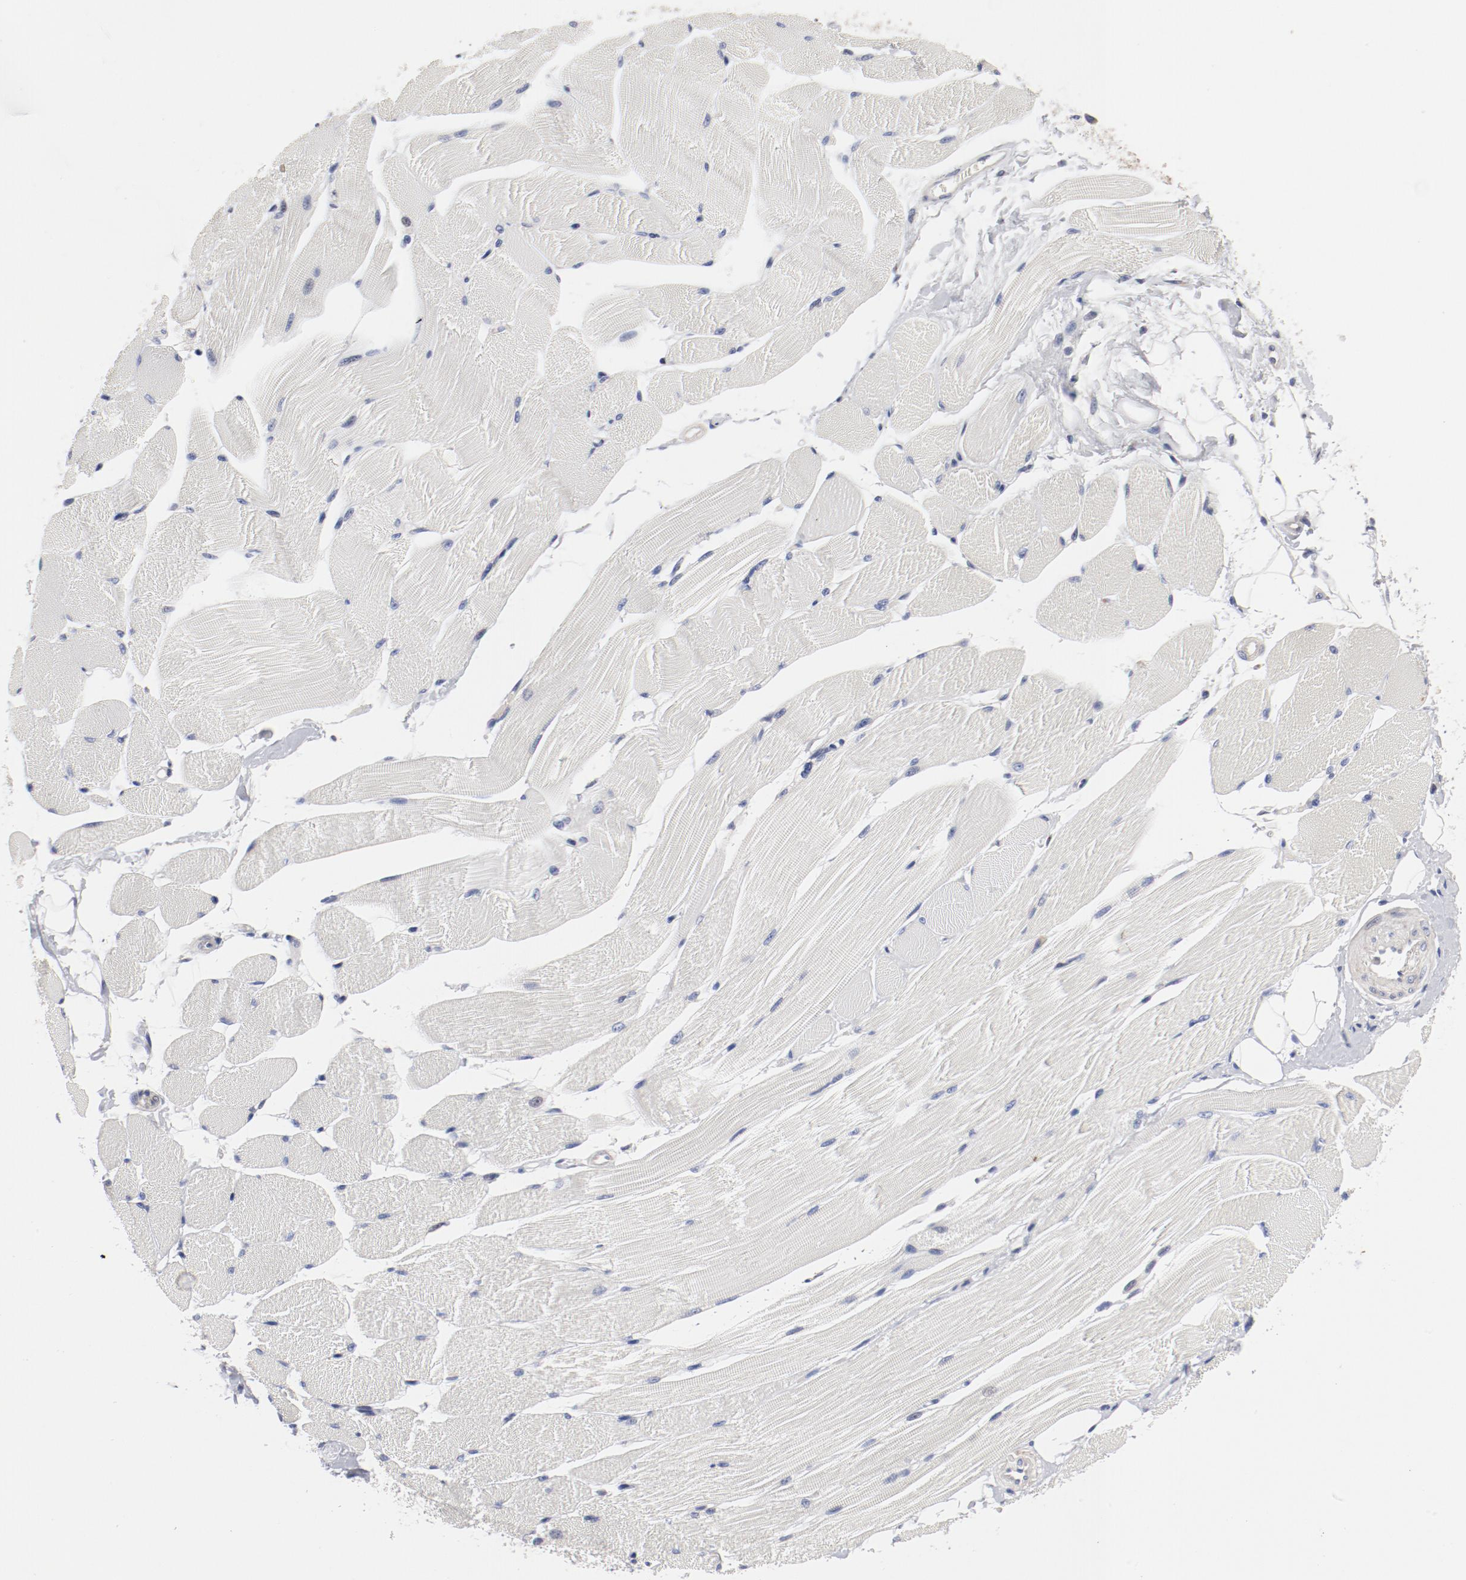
{"staining": {"intensity": "negative", "quantity": "none", "location": "none"}, "tissue": "skeletal muscle", "cell_type": "Myocytes", "image_type": "normal", "snomed": [{"axis": "morphology", "description": "Normal tissue, NOS"}, {"axis": "topography", "description": "Skeletal muscle"}, {"axis": "topography", "description": "Peripheral nerve tissue"}], "caption": "Photomicrograph shows no significant protein expression in myocytes of unremarkable skeletal muscle.", "gene": "GPR143", "patient": {"sex": "female", "age": 84}}